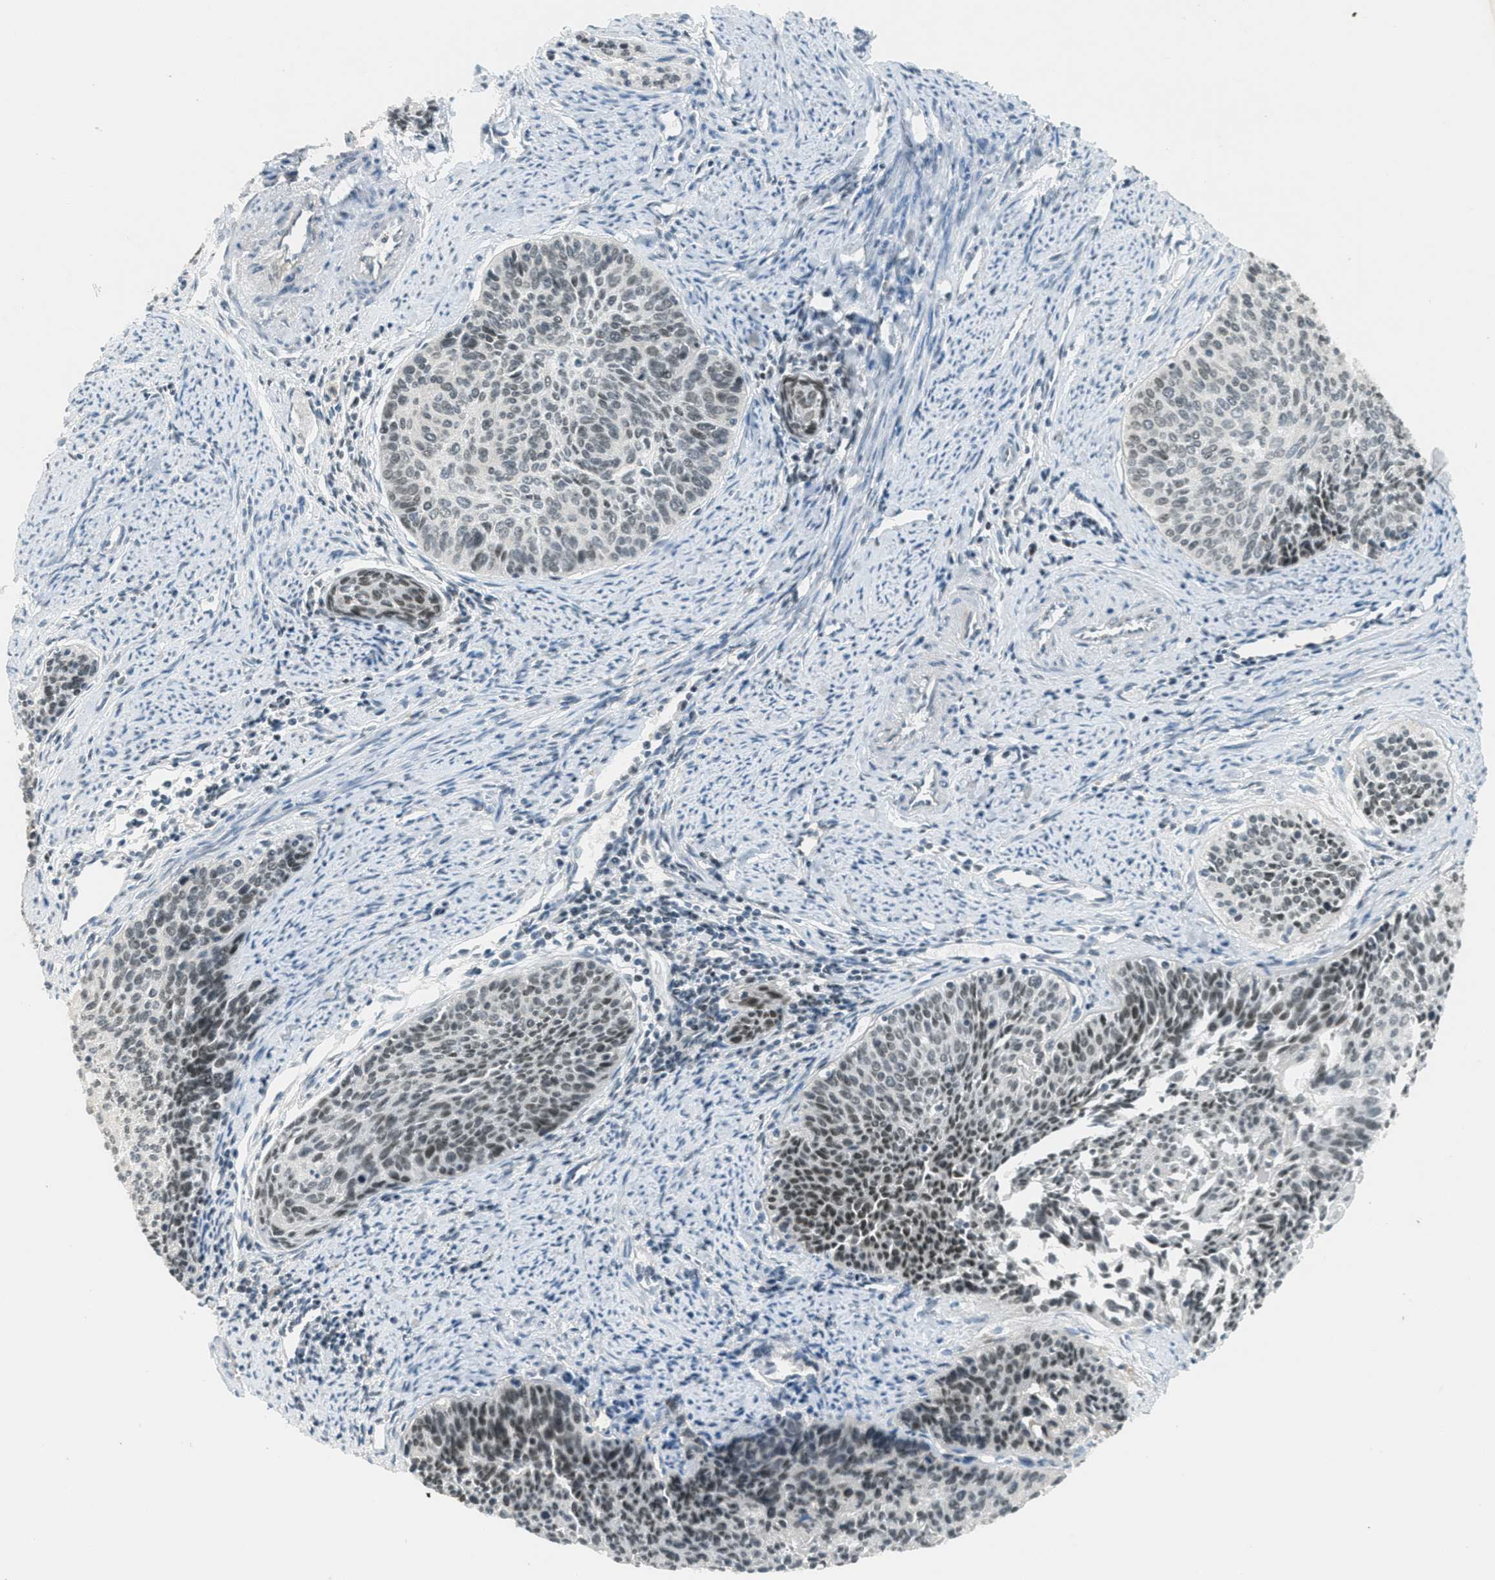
{"staining": {"intensity": "moderate", "quantity": "<25%", "location": "nuclear"}, "tissue": "cervical cancer", "cell_type": "Tumor cells", "image_type": "cancer", "snomed": [{"axis": "morphology", "description": "Squamous cell carcinoma, NOS"}, {"axis": "topography", "description": "Cervix"}], "caption": "Cervical cancer (squamous cell carcinoma) stained with a brown dye exhibits moderate nuclear positive expression in approximately <25% of tumor cells.", "gene": "TCF20", "patient": {"sex": "female", "age": 55}}